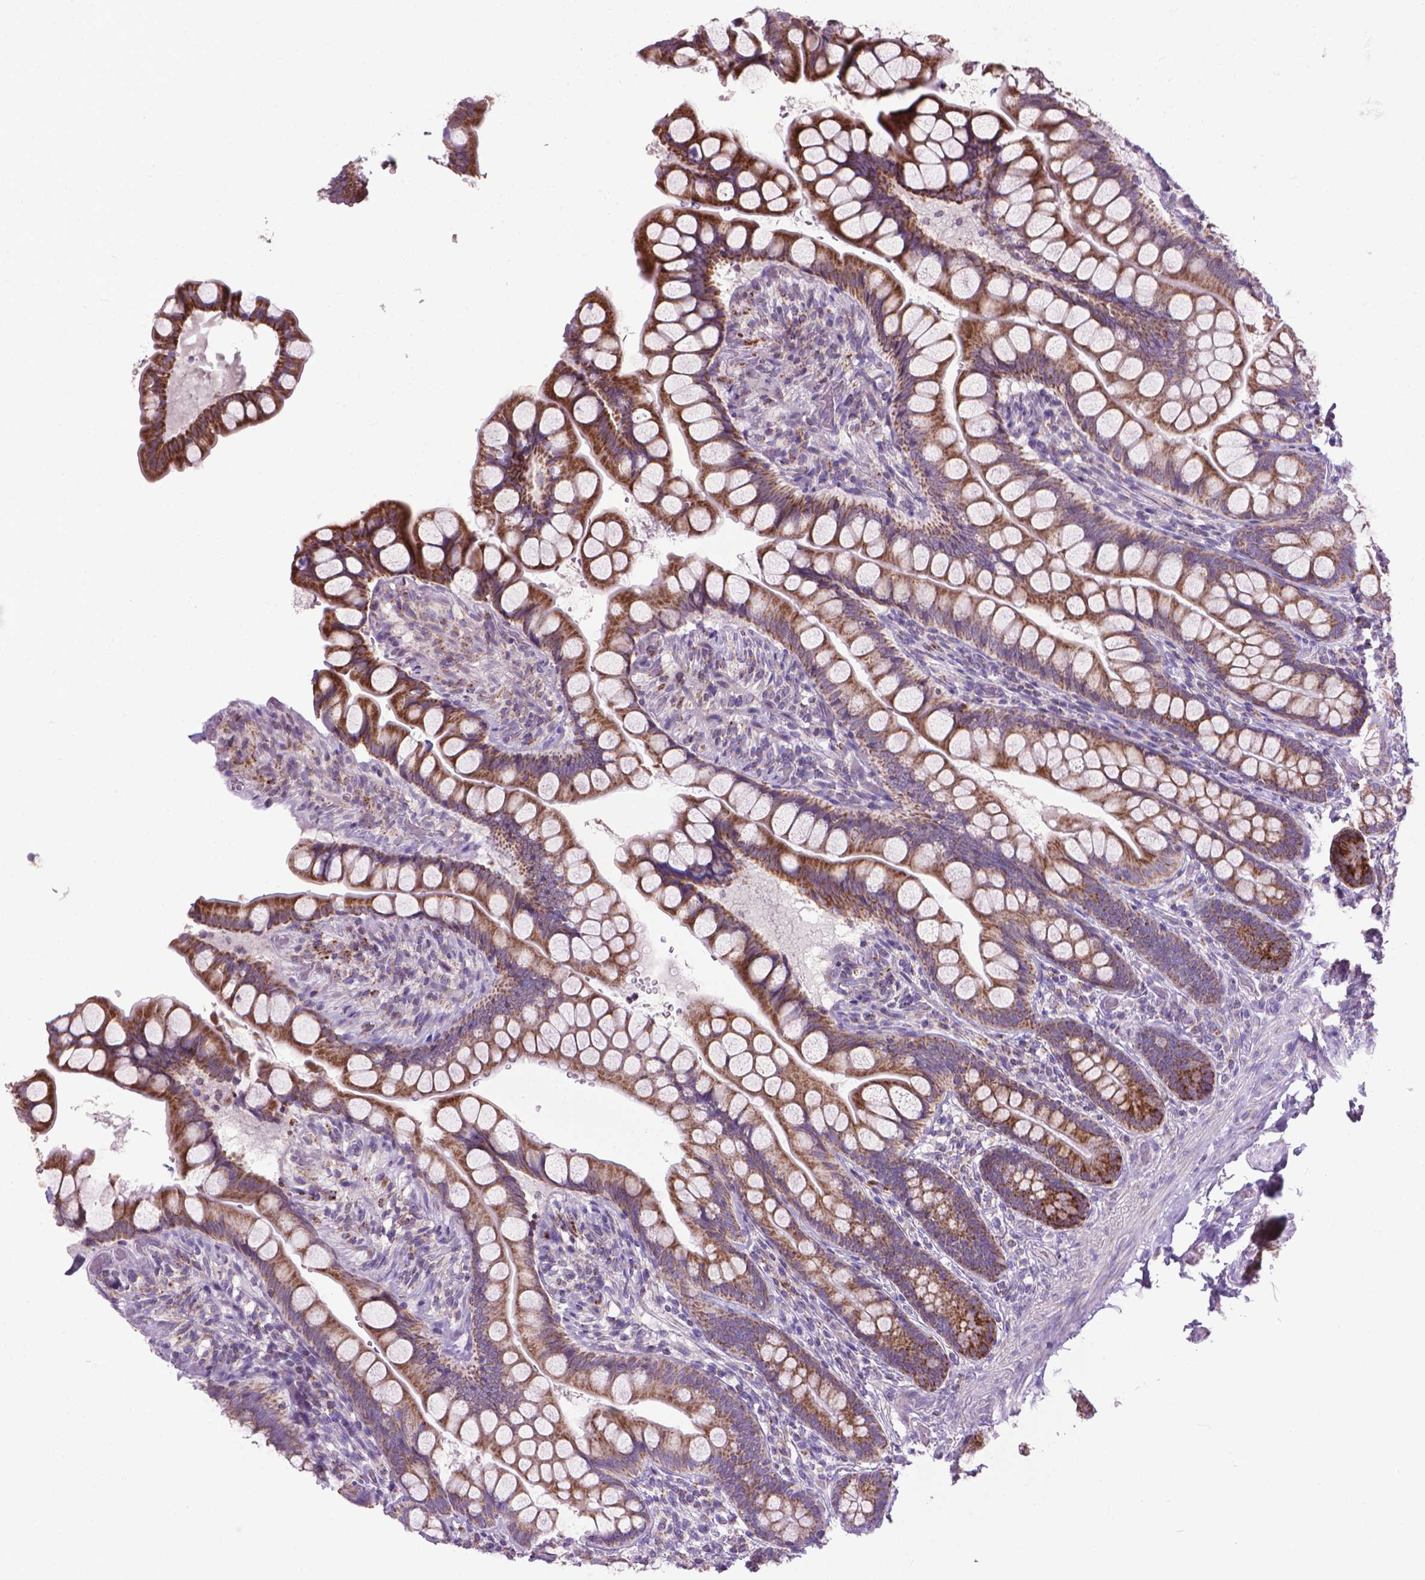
{"staining": {"intensity": "strong", "quantity": ">75%", "location": "cytoplasmic/membranous"}, "tissue": "small intestine", "cell_type": "Glandular cells", "image_type": "normal", "snomed": [{"axis": "morphology", "description": "Normal tissue, NOS"}, {"axis": "topography", "description": "Small intestine"}], "caption": "This micrograph exhibits immunohistochemistry staining of benign human small intestine, with high strong cytoplasmic/membranous staining in approximately >75% of glandular cells.", "gene": "VDAC1", "patient": {"sex": "male", "age": 70}}